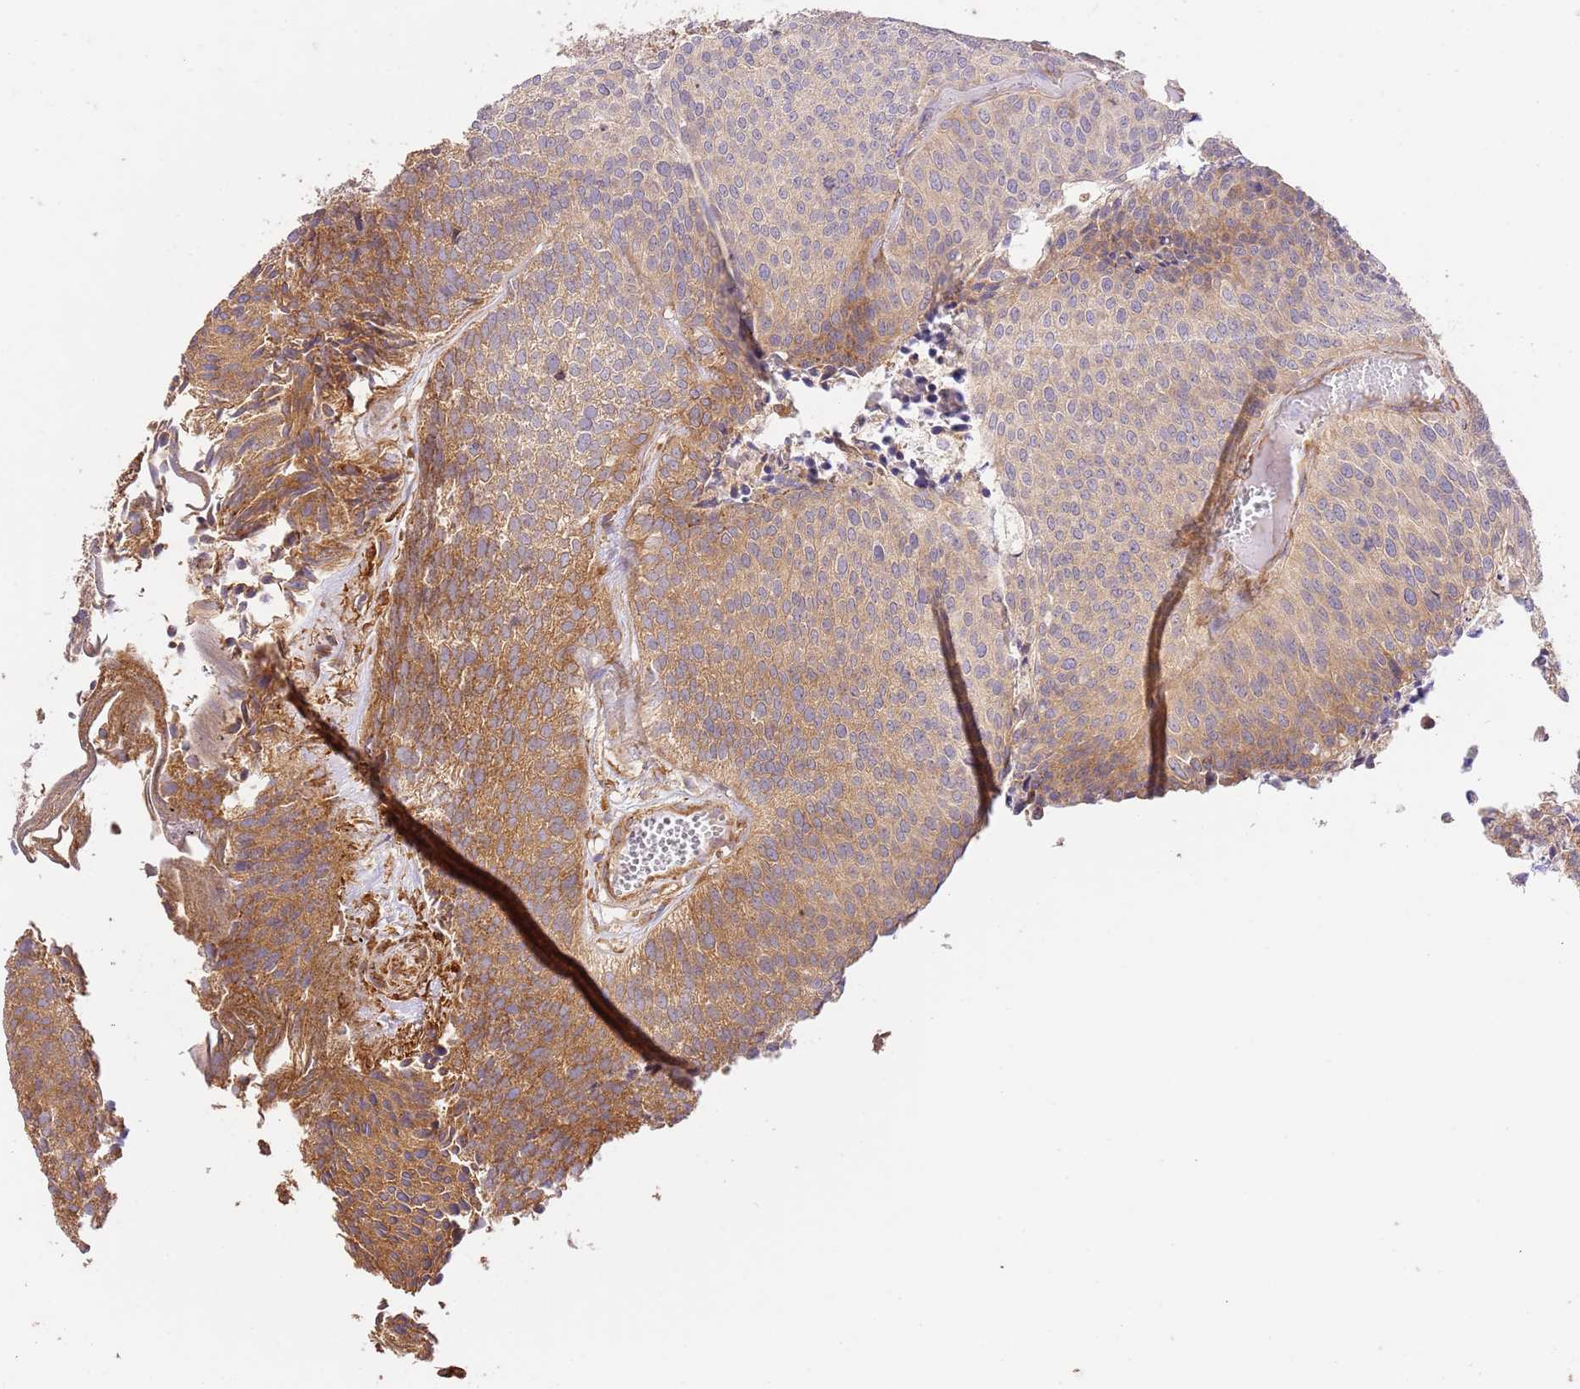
{"staining": {"intensity": "moderate", "quantity": "25%-75%", "location": "cytoplasmic/membranous"}, "tissue": "urothelial cancer", "cell_type": "Tumor cells", "image_type": "cancer", "snomed": [{"axis": "morphology", "description": "Urothelial carcinoma, Low grade"}, {"axis": "topography", "description": "Urinary bladder"}], "caption": "Low-grade urothelial carcinoma tissue reveals moderate cytoplasmic/membranous positivity in approximately 25%-75% of tumor cells, visualized by immunohistochemistry.", "gene": "ZBTB39", "patient": {"sex": "male", "age": 84}}